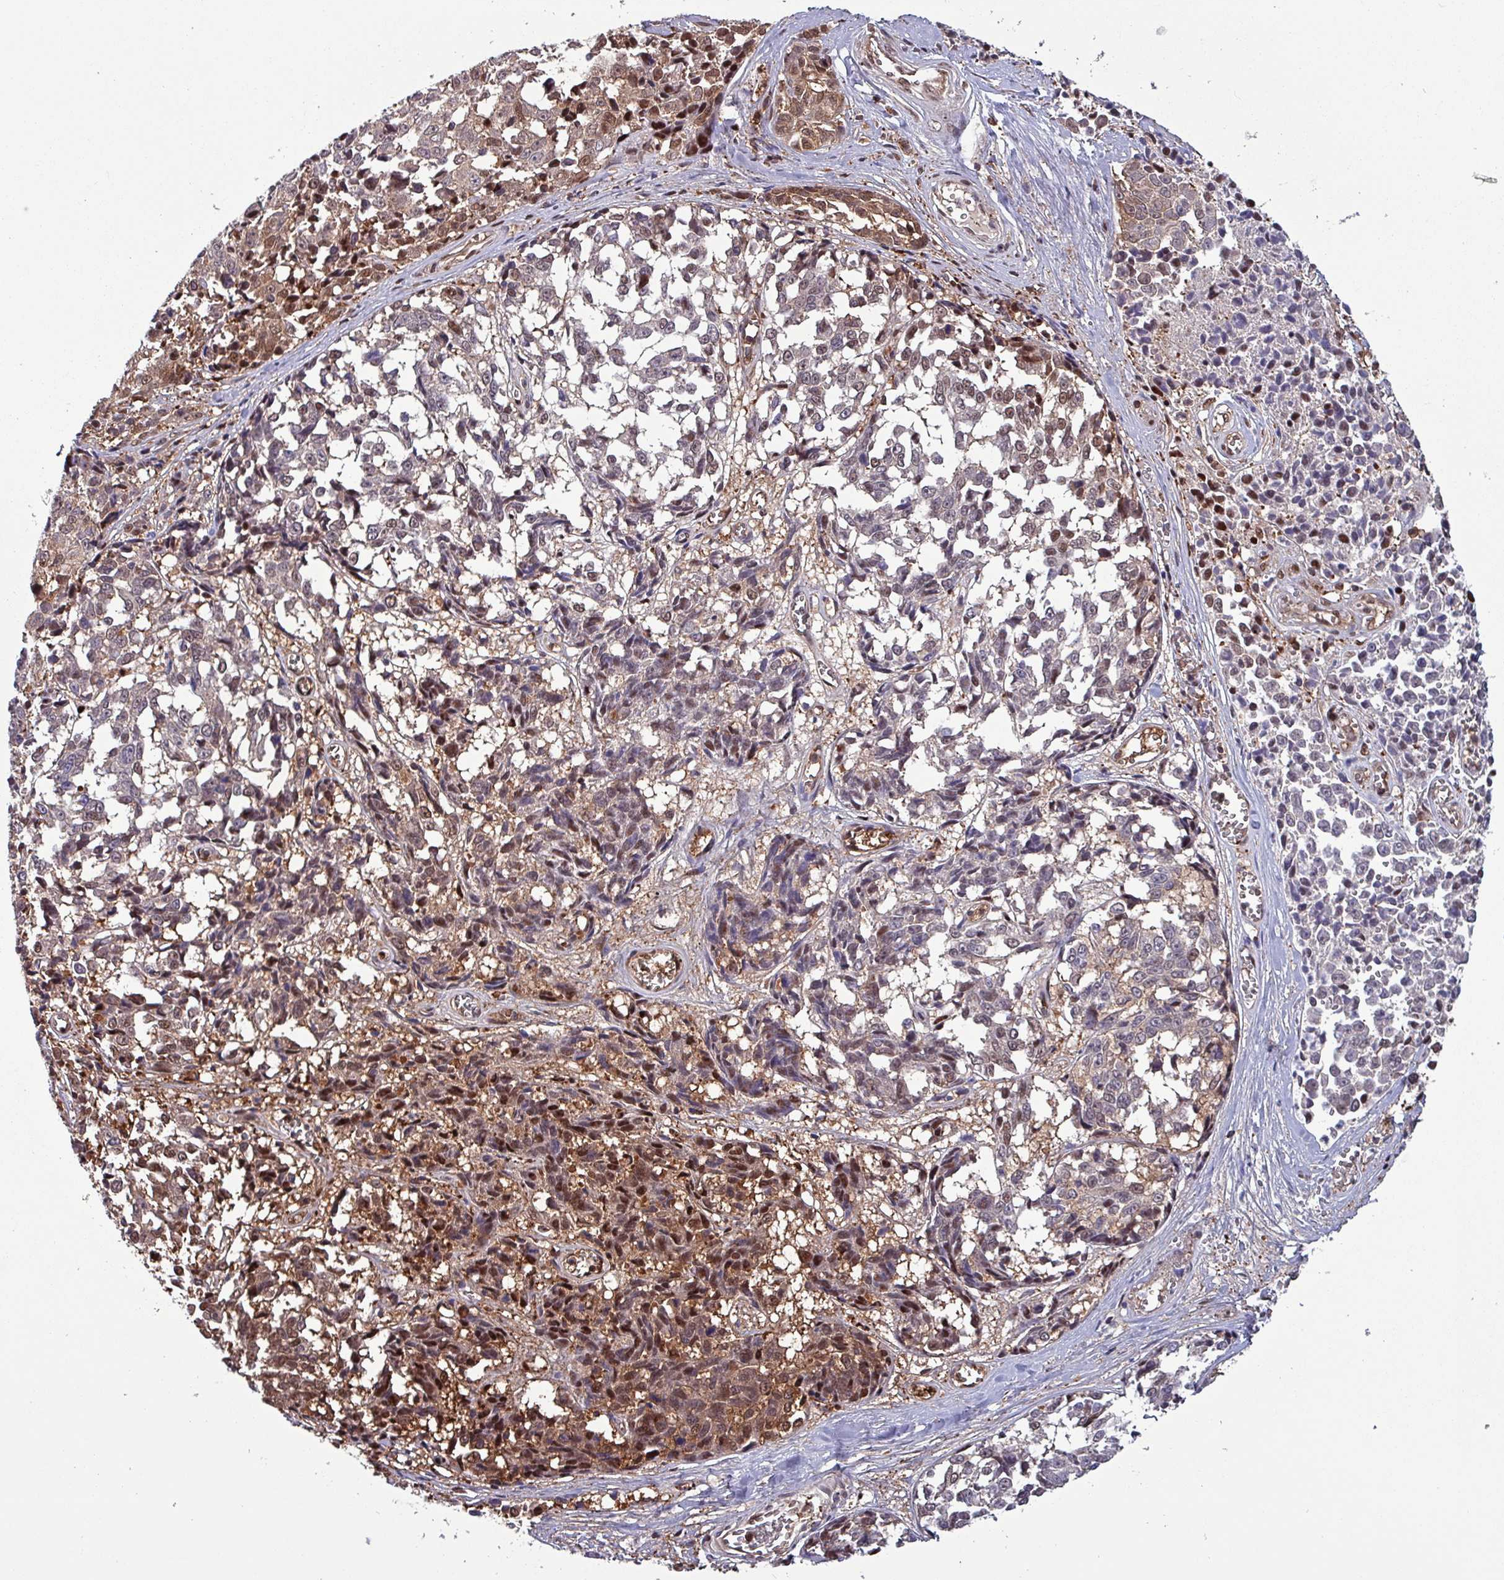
{"staining": {"intensity": "moderate", "quantity": "25%-75%", "location": "cytoplasmic/membranous,nuclear"}, "tissue": "melanoma", "cell_type": "Tumor cells", "image_type": "cancer", "snomed": [{"axis": "morphology", "description": "Malignant melanoma, NOS"}, {"axis": "topography", "description": "Skin"}], "caption": "Immunohistochemistry staining of melanoma, which reveals medium levels of moderate cytoplasmic/membranous and nuclear staining in approximately 25%-75% of tumor cells indicating moderate cytoplasmic/membranous and nuclear protein staining. The staining was performed using DAB (brown) for protein detection and nuclei were counterstained in hematoxylin (blue).", "gene": "PSMB8", "patient": {"sex": "female", "age": 64}}